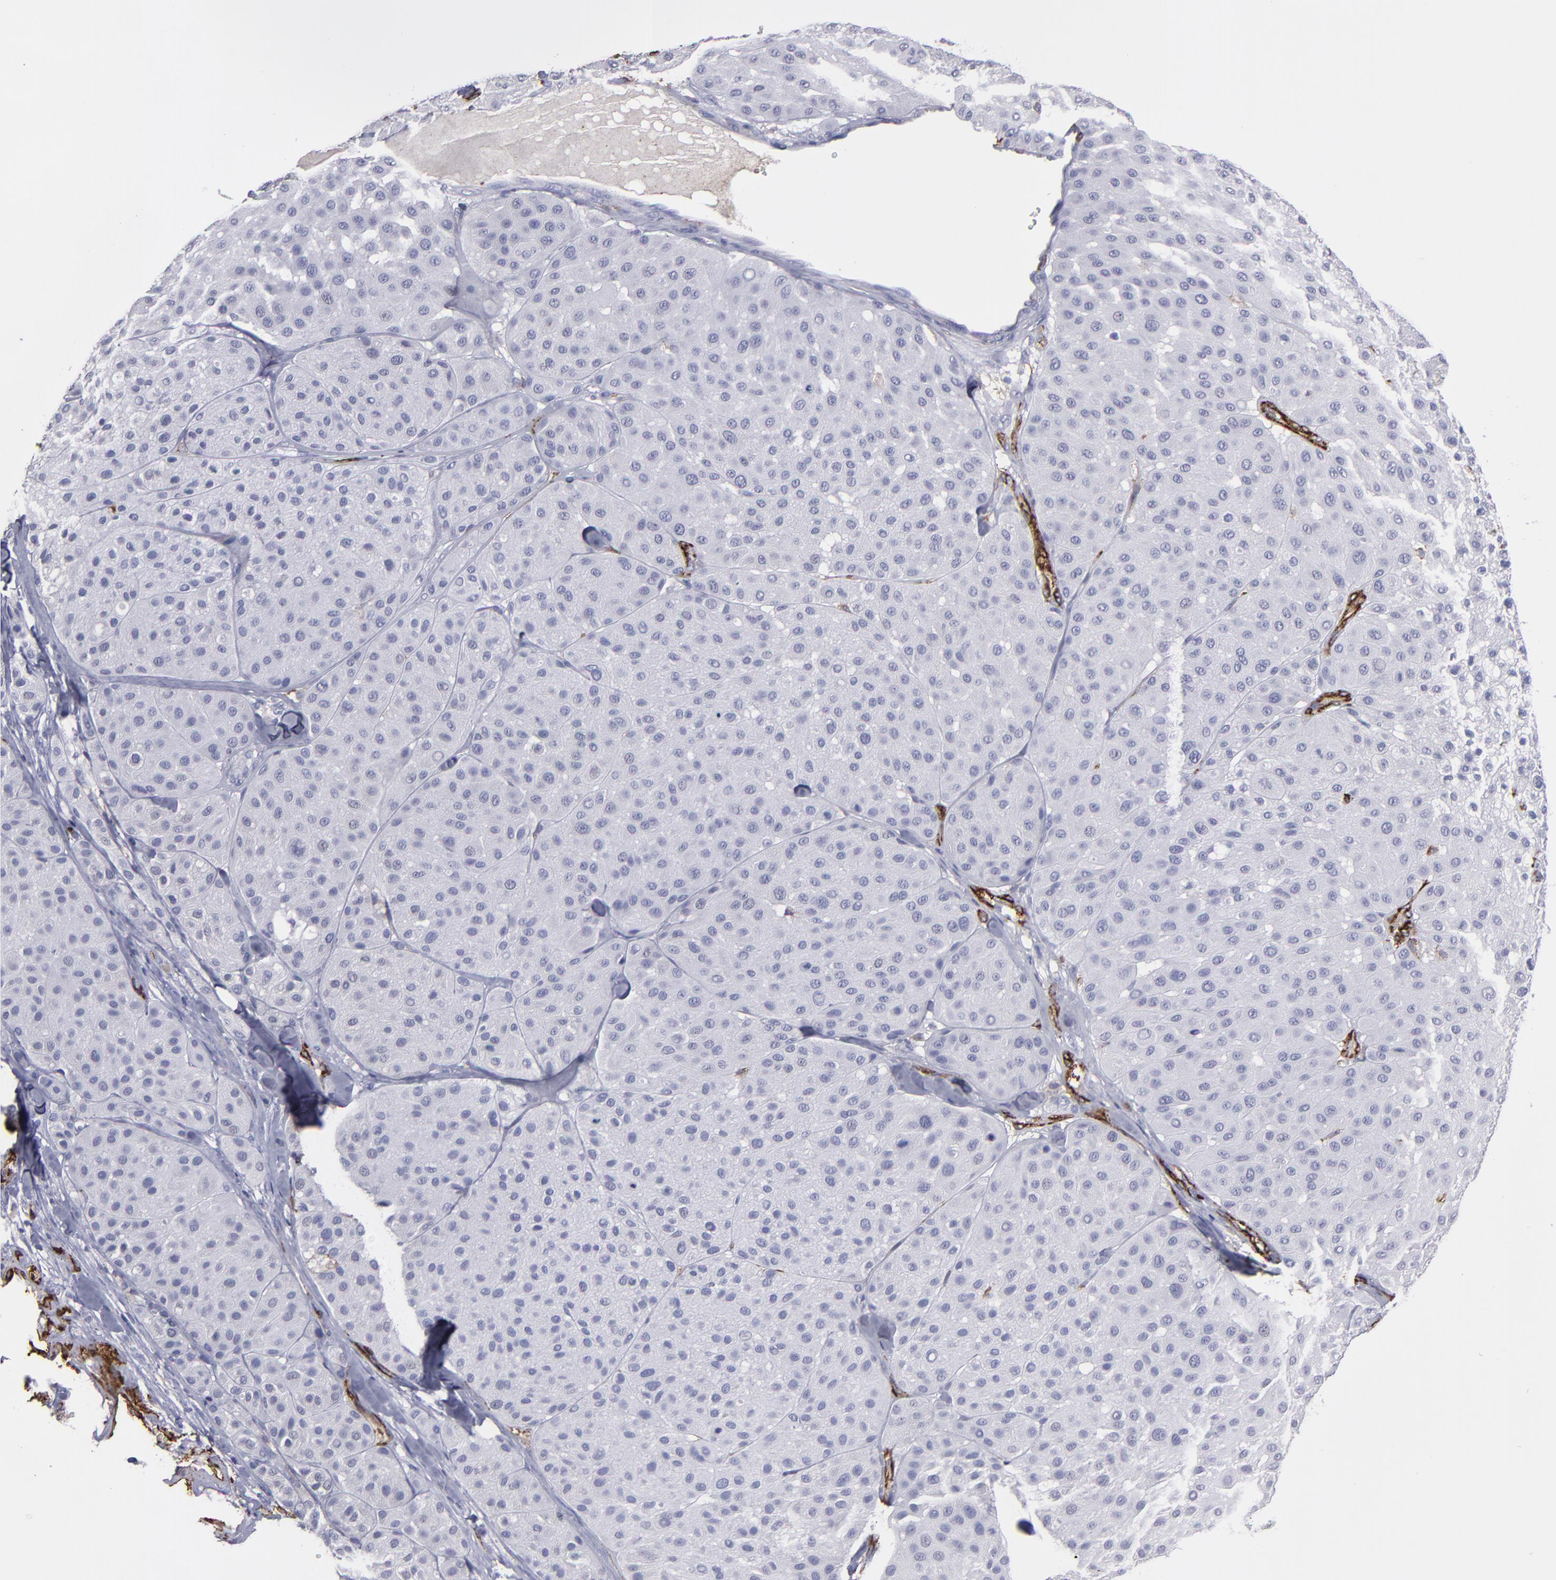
{"staining": {"intensity": "negative", "quantity": "none", "location": "none"}, "tissue": "melanoma", "cell_type": "Tumor cells", "image_type": "cancer", "snomed": [{"axis": "morphology", "description": "Normal tissue, NOS"}, {"axis": "morphology", "description": "Malignant melanoma, Metastatic site"}, {"axis": "topography", "description": "Skin"}], "caption": "This histopathology image is of malignant melanoma (metastatic site) stained with immunohistochemistry (IHC) to label a protein in brown with the nuclei are counter-stained blue. There is no expression in tumor cells.", "gene": "CD36", "patient": {"sex": "male", "age": 41}}